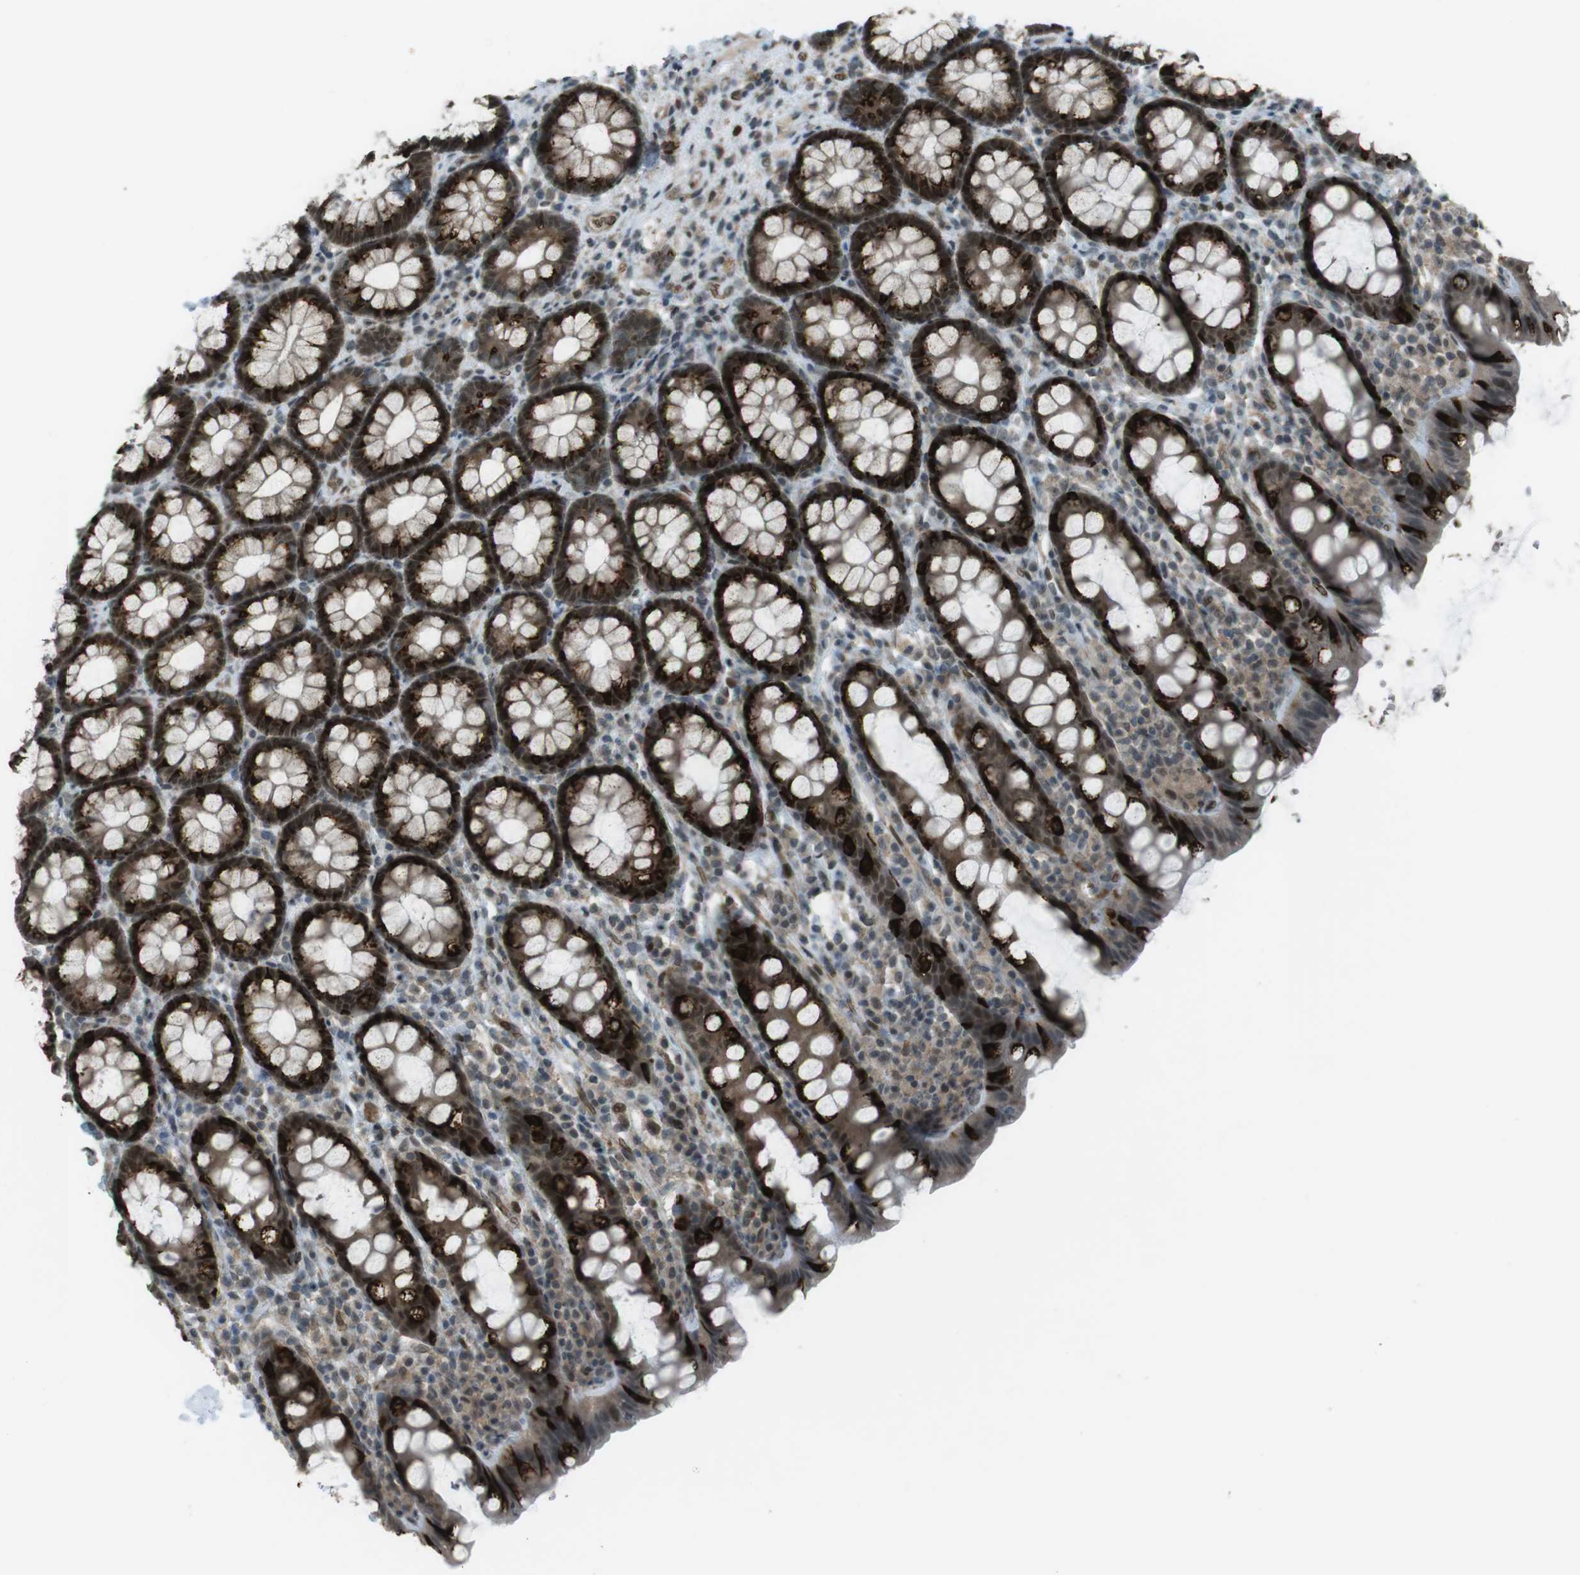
{"staining": {"intensity": "strong", "quantity": ">75%", "location": "cytoplasmic/membranous,nuclear"}, "tissue": "rectum", "cell_type": "Glandular cells", "image_type": "normal", "snomed": [{"axis": "morphology", "description": "Normal tissue, NOS"}, {"axis": "topography", "description": "Rectum"}], "caption": "Brown immunohistochemical staining in benign rectum displays strong cytoplasmic/membranous,nuclear expression in approximately >75% of glandular cells.", "gene": "SLITRK5", "patient": {"sex": "male", "age": 92}}